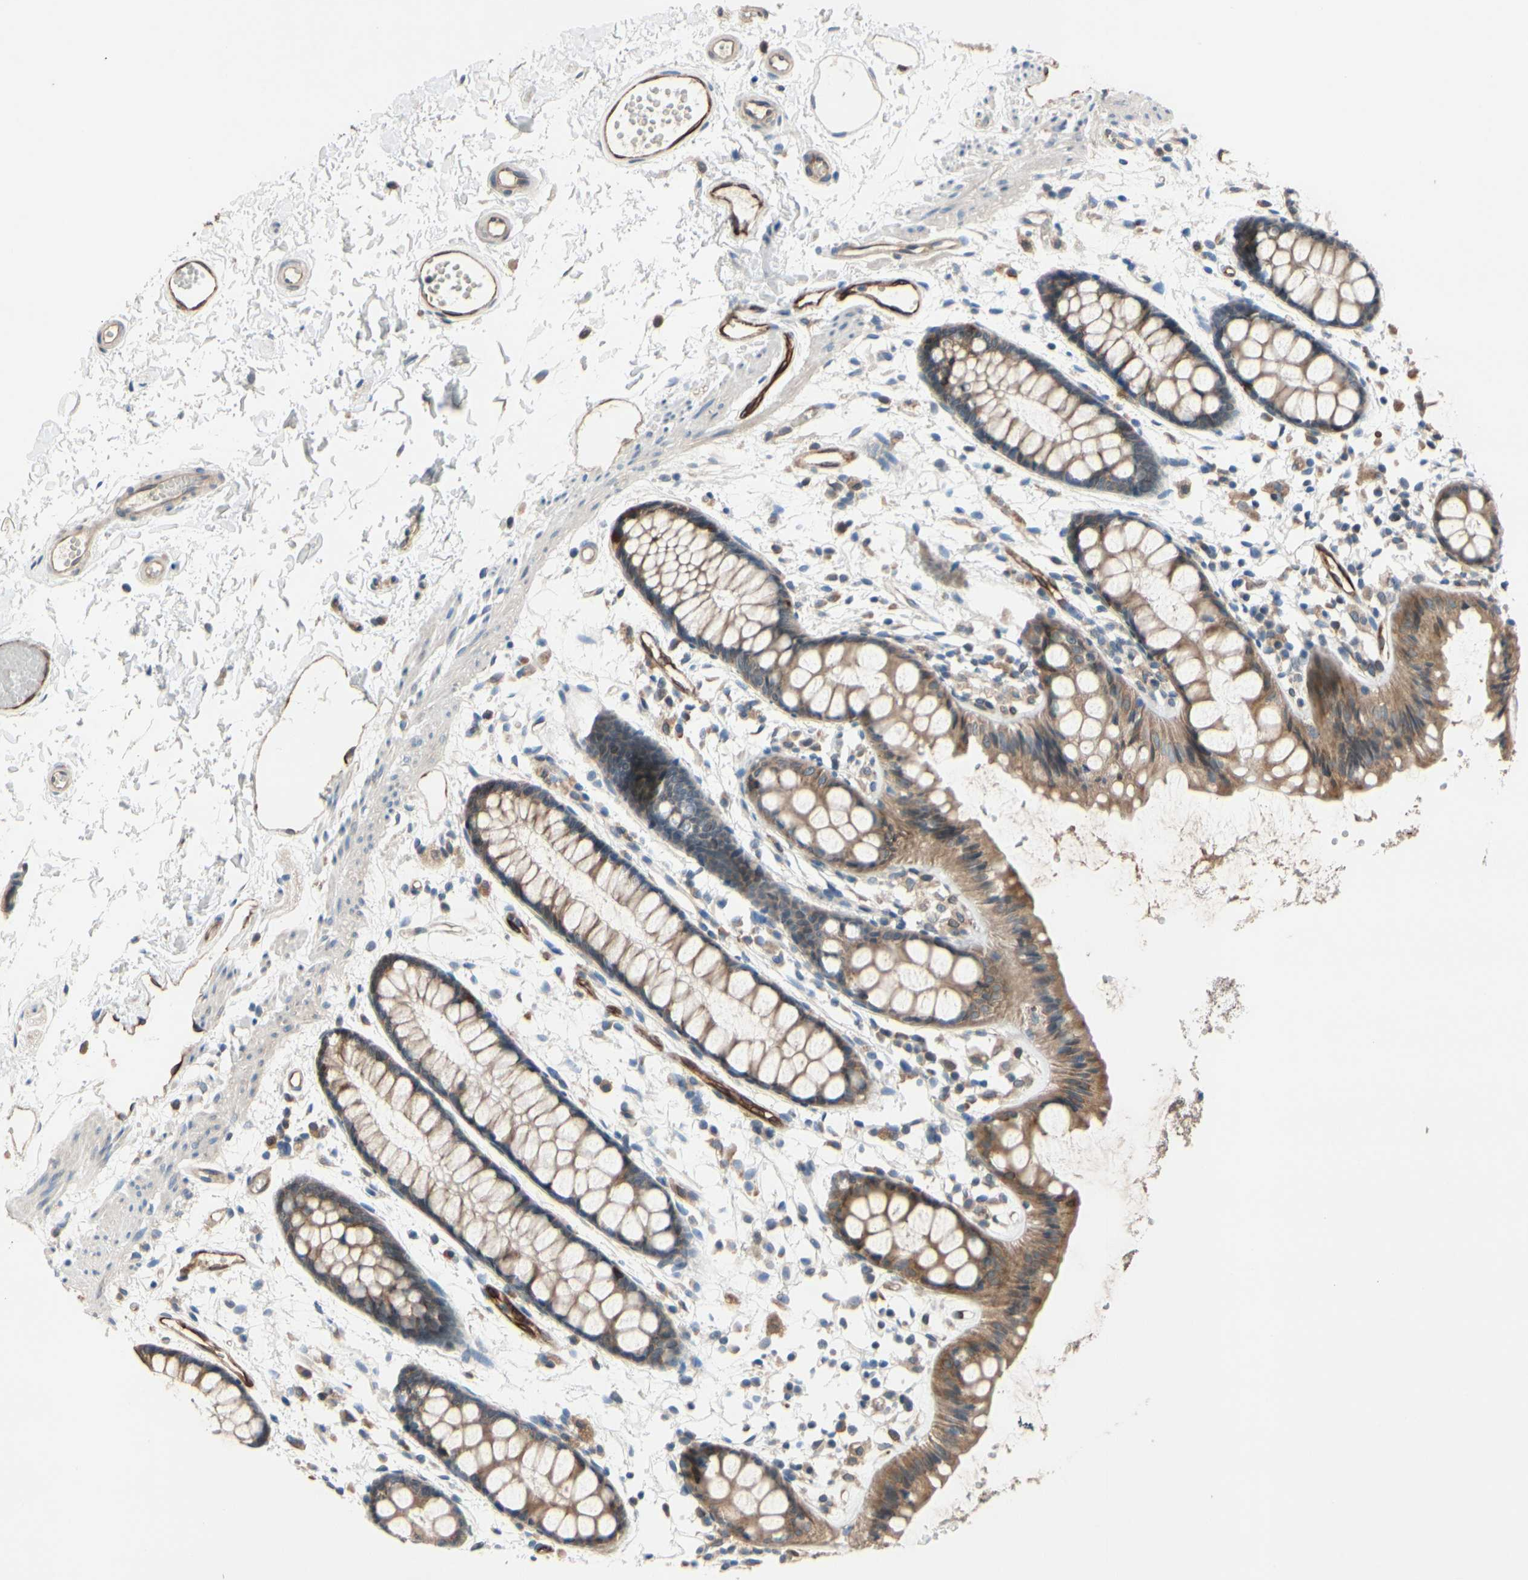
{"staining": {"intensity": "moderate", "quantity": ">75%", "location": "cytoplasmic/membranous"}, "tissue": "rectum", "cell_type": "Glandular cells", "image_type": "normal", "snomed": [{"axis": "morphology", "description": "Normal tissue, NOS"}, {"axis": "topography", "description": "Rectum"}], "caption": "Moderate cytoplasmic/membranous positivity for a protein is identified in about >75% of glandular cells of benign rectum using immunohistochemistry.", "gene": "PRXL2A", "patient": {"sex": "female", "age": 66}}